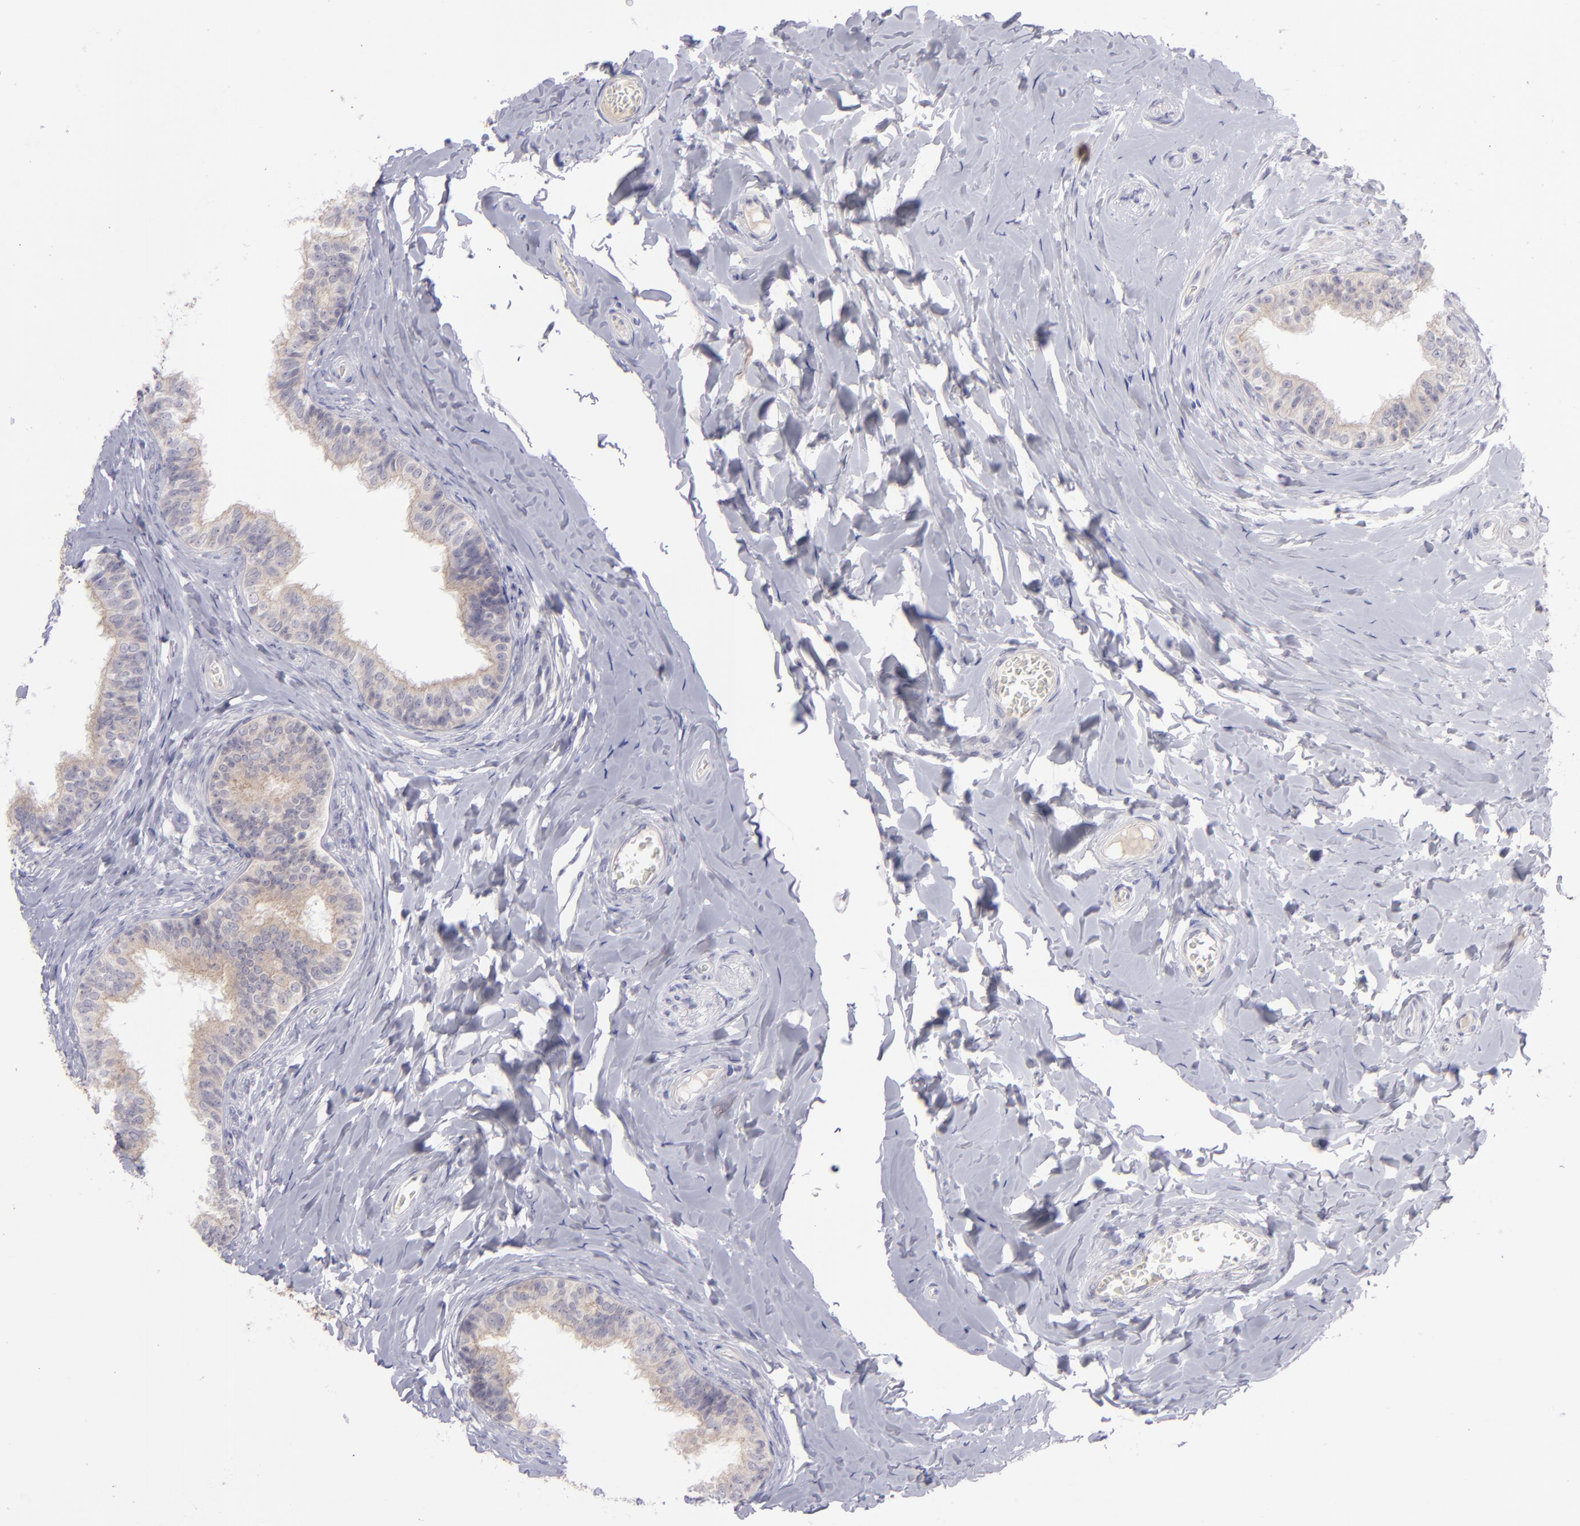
{"staining": {"intensity": "weak", "quantity": "25%-75%", "location": "cytoplasmic/membranous"}, "tissue": "epididymis", "cell_type": "Glandular cells", "image_type": "normal", "snomed": [{"axis": "morphology", "description": "Normal tissue, NOS"}, {"axis": "topography", "description": "Soft tissue"}, {"axis": "topography", "description": "Epididymis"}], "caption": "Immunohistochemistry (IHC) image of unremarkable human epididymis stained for a protein (brown), which shows low levels of weak cytoplasmic/membranous expression in about 25%-75% of glandular cells.", "gene": "EVPL", "patient": {"sex": "male", "age": 26}}